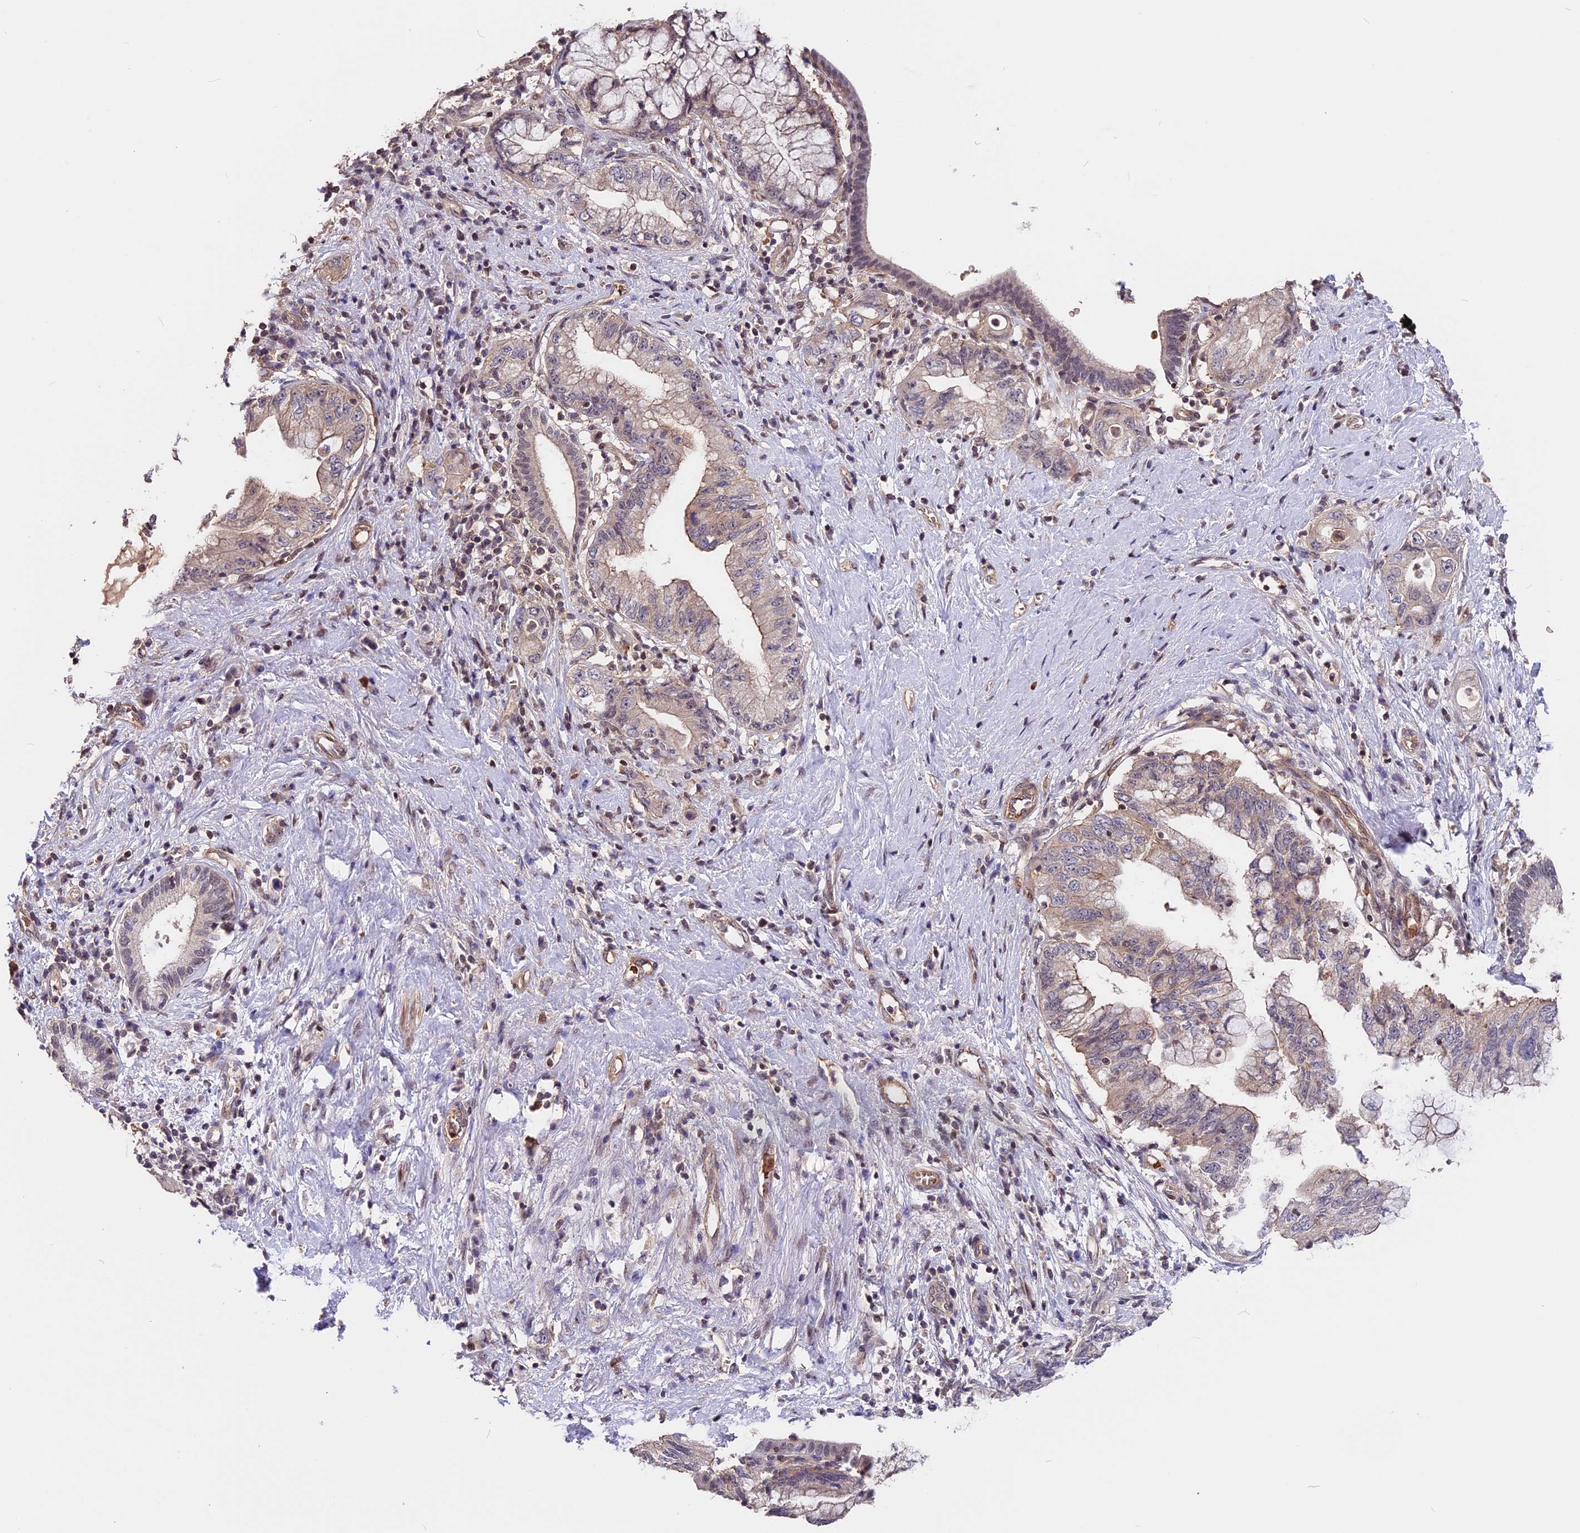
{"staining": {"intensity": "weak", "quantity": "<25%", "location": "cytoplasmic/membranous"}, "tissue": "pancreatic cancer", "cell_type": "Tumor cells", "image_type": "cancer", "snomed": [{"axis": "morphology", "description": "Adenocarcinoma, NOS"}, {"axis": "topography", "description": "Pancreas"}], "caption": "The photomicrograph shows no staining of tumor cells in pancreatic adenocarcinoma.", "gene": "ZC3H10", "patient": {"sex": "female", "age": 73}}